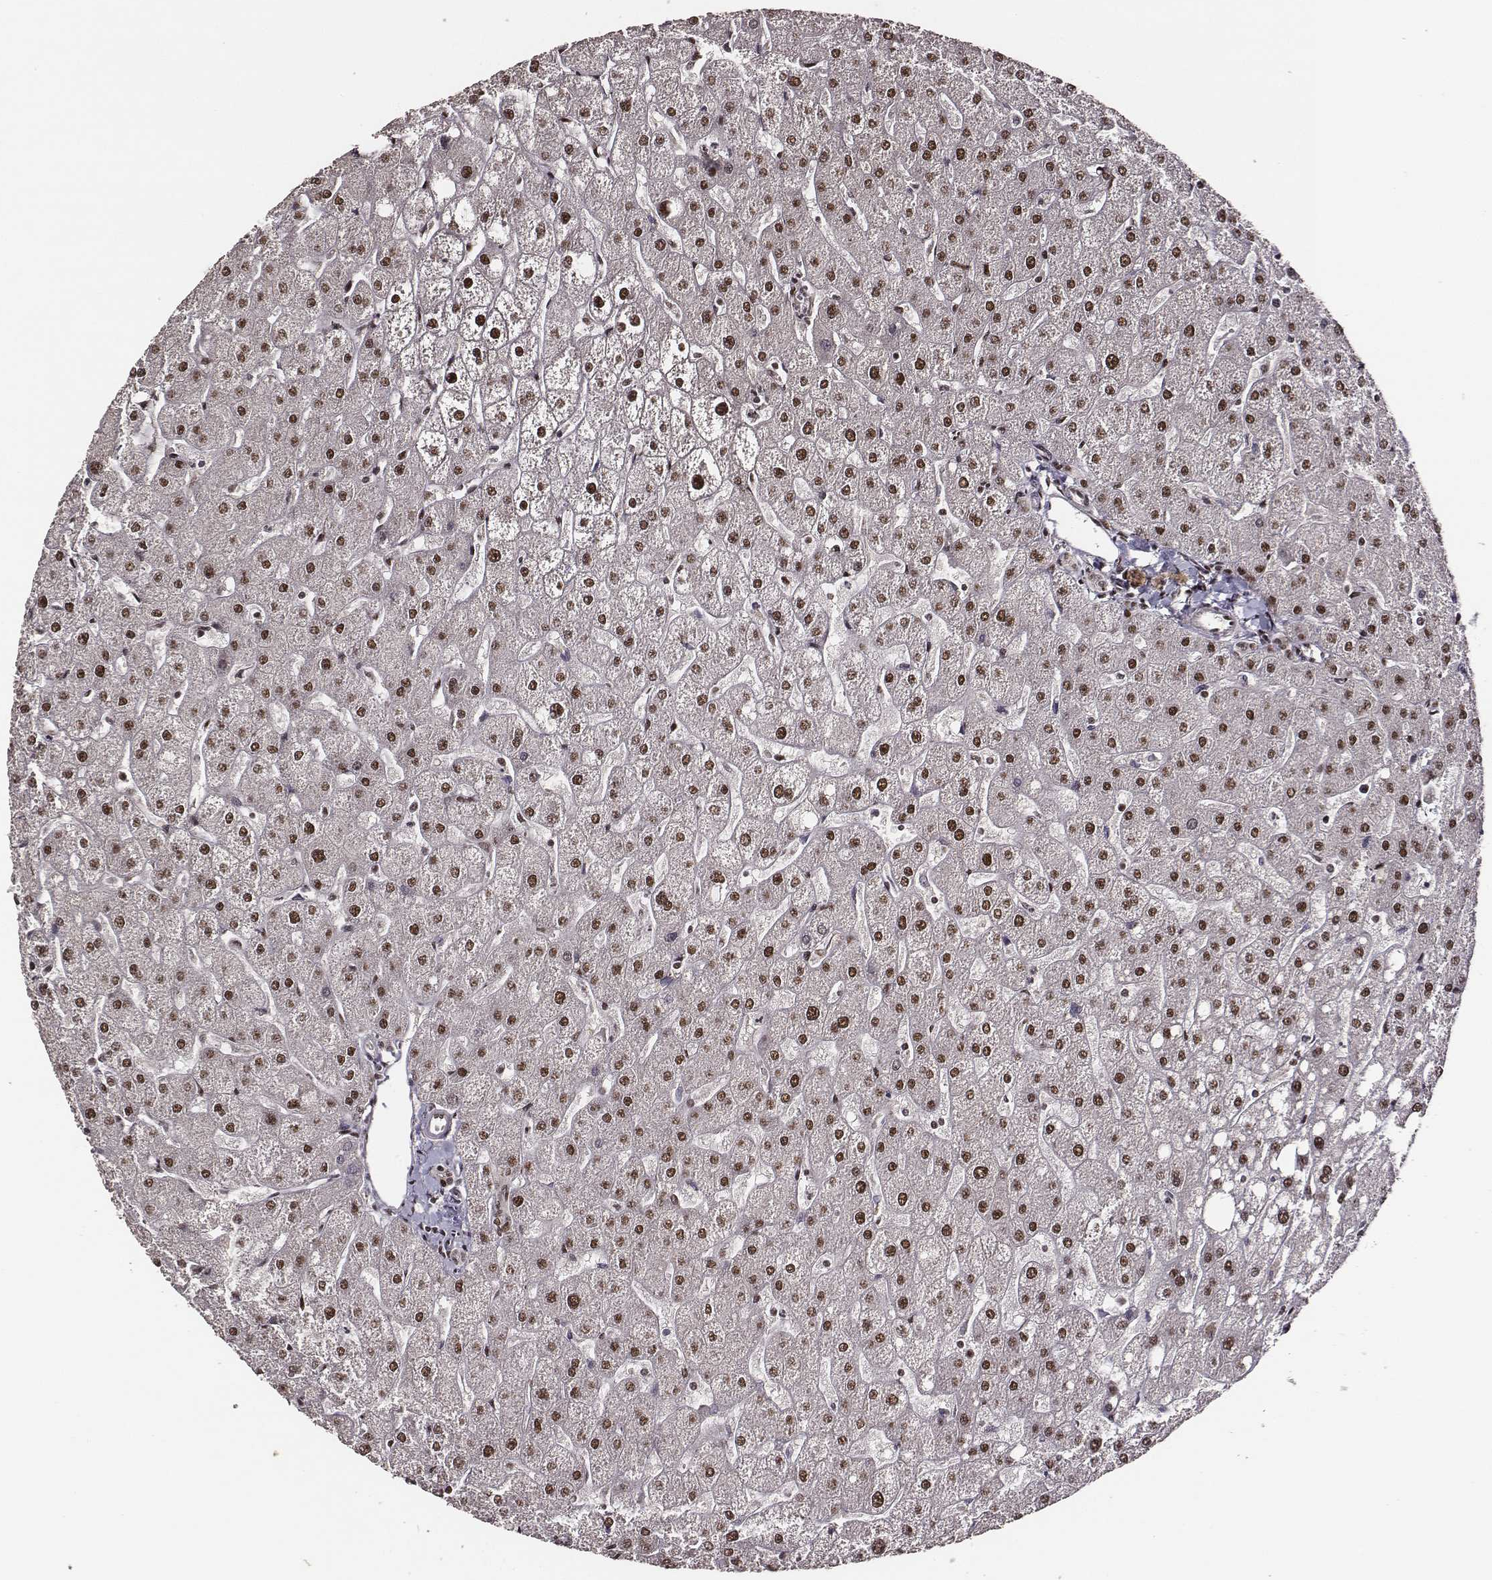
{"staining": {"intensity": "moderate", "quantity": ">75%", "location": "nuclear"}, "tissue": "liver", "cell_type": "Cholangiocytes", "image_type": "normal", "snomed": [{"axis": "morphology", "description": "Normal tissue, NOS"}, {"axis": "topography", "description": "Liver"}], "caption": "IHC histopathology image of normal liver stained for a protein (brown), which shows medium levels of moderate nuclear staining in approximately >75% of cholangiocytes.", "gene": "PPARA", "patient": {"sex": "male", "age": 67}}